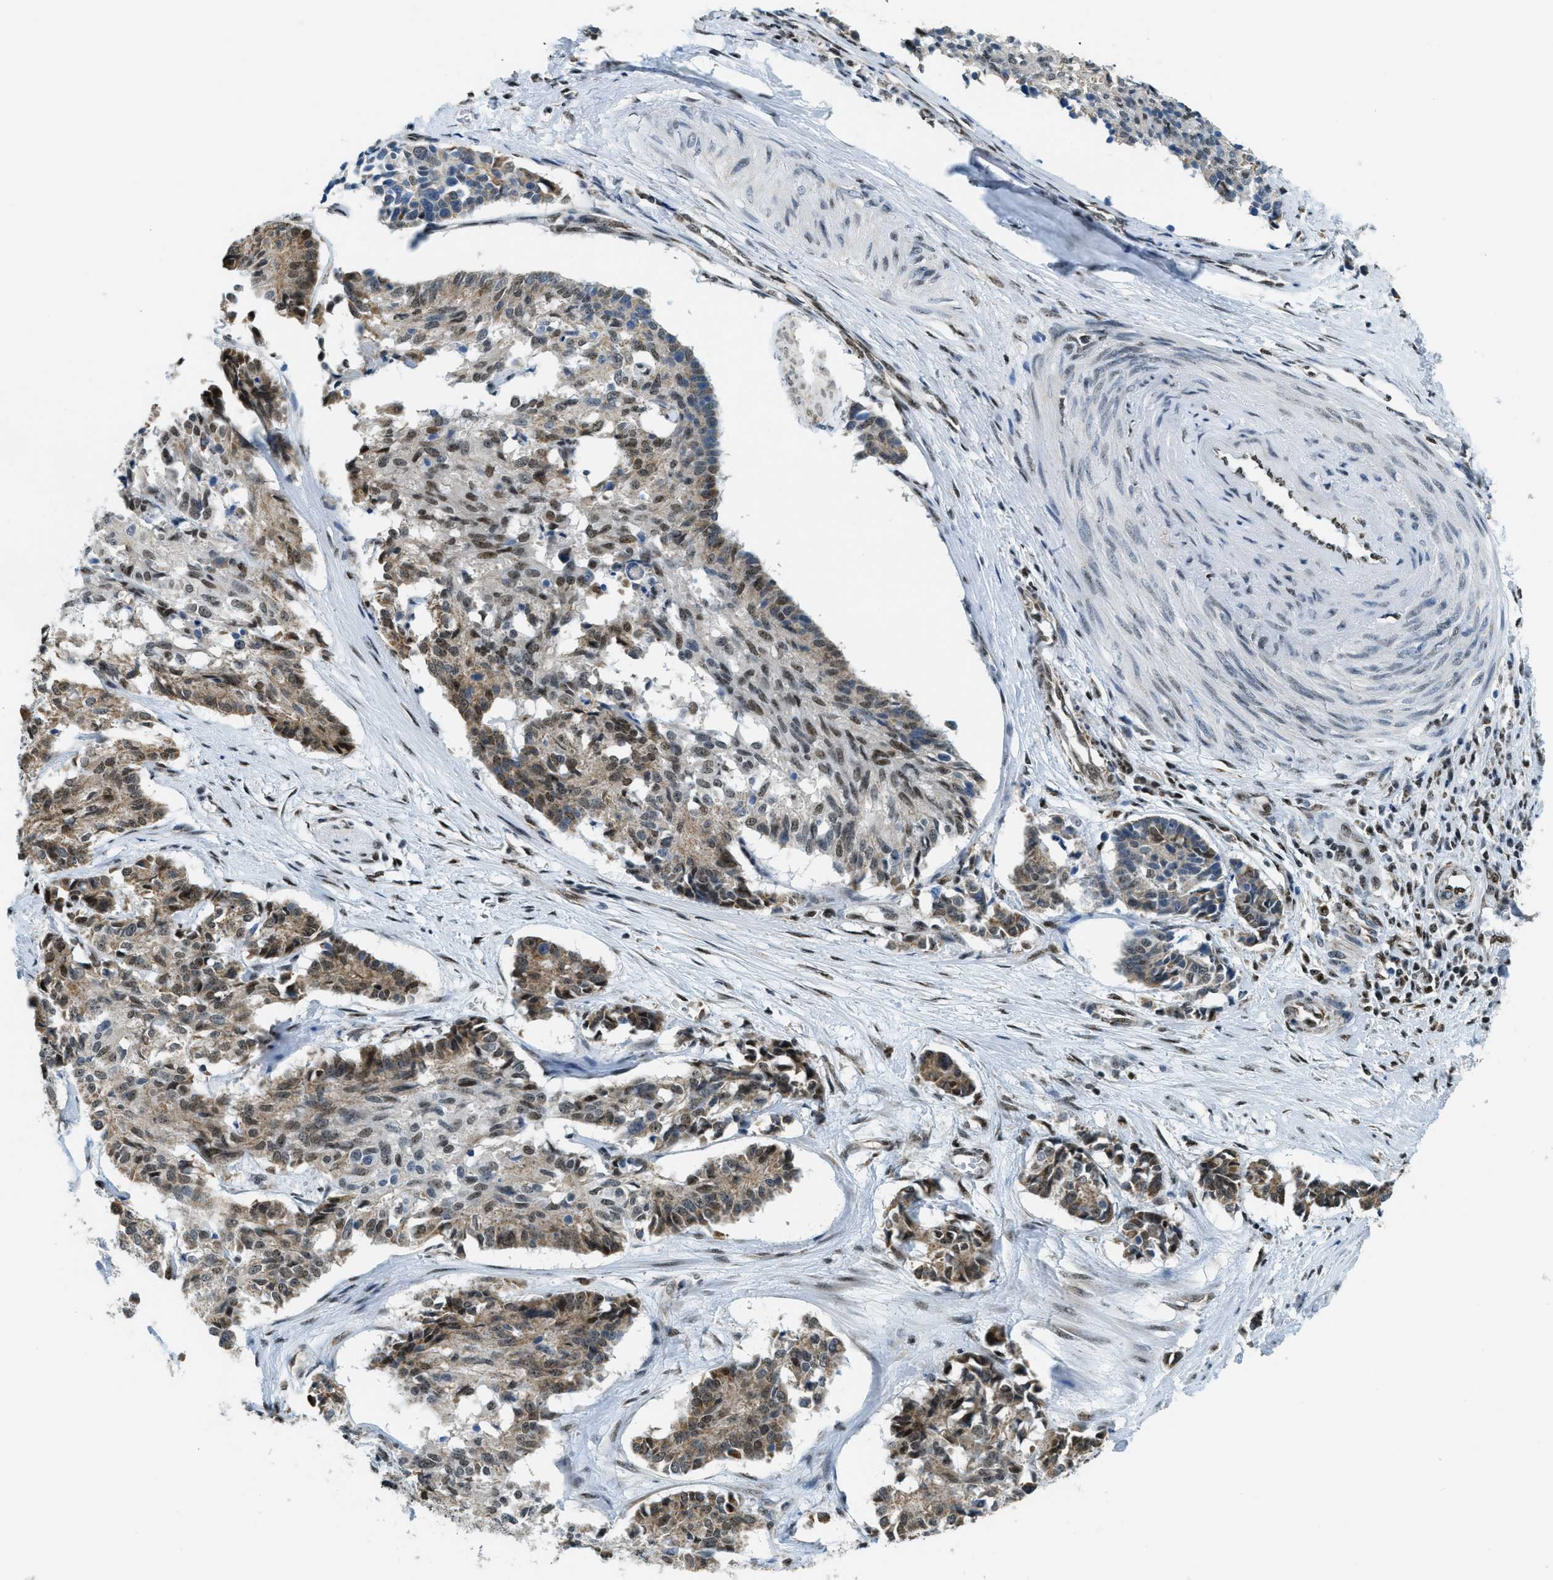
{"staining": {"intensity": "moderate", "quantity": ">75%", "location": "cytoplasmic/membranous"}, "tissue": "cervical cancer", "cell_type": "Tumor cells", "image_type": "cancer", "snomed": [{"axis": "morphology", "description": "Squamous cell carcinoma, NOS"}, {"axis": "topography", "description": "Cervix"}], "caption": "Squamous cell carcinoma (cervical) stained for a protein (brown) demonstrates moderate cytoplasmic/membranous positive expression in about >75% of tumor cells.", "gene": "SP100", "patient": {"sex": "female", "age": 35}}